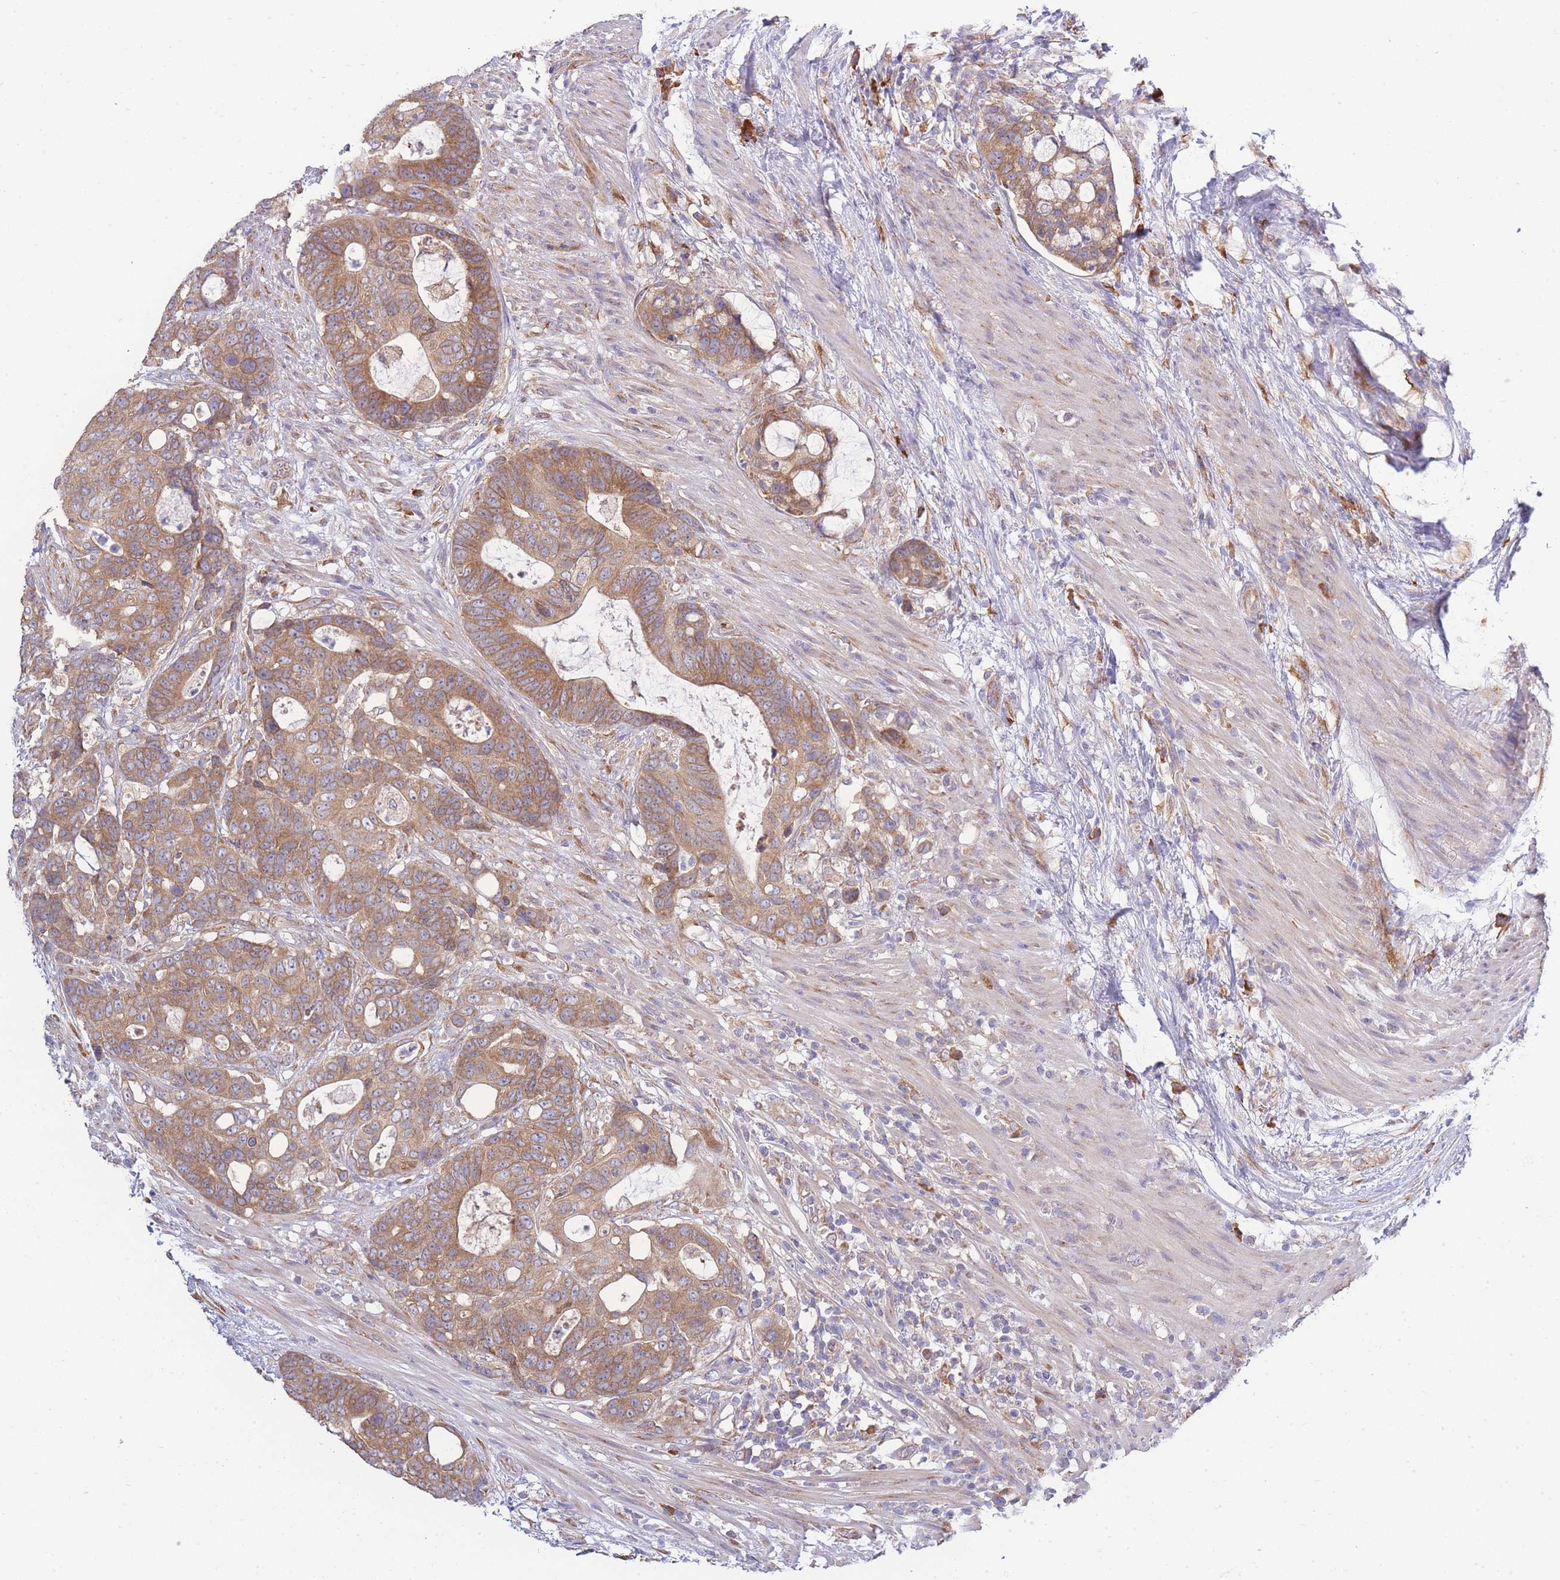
{"staining": {"intensity": "moderate", "quantity": ">75%", "location": "cytoplasmic/membranous"}, "tissue": "colorectal cancer", "cell_type": "Tumor cells", "image_type": "cancer", "snomed": [{"axis": "morphology", "description": "Adenocarcinoma, NOS"}, {"axis": "topography", "description": "Colon"}], "caption": "About >75% of tumor cells in colorectal cancer (adenocarcinoma) show moderate cytoplasmic/membranous protein staining as visualized by brown immunohistochemical staining.", "gene": "BEX1", "patient": {"sex": "female", "age": 82}}